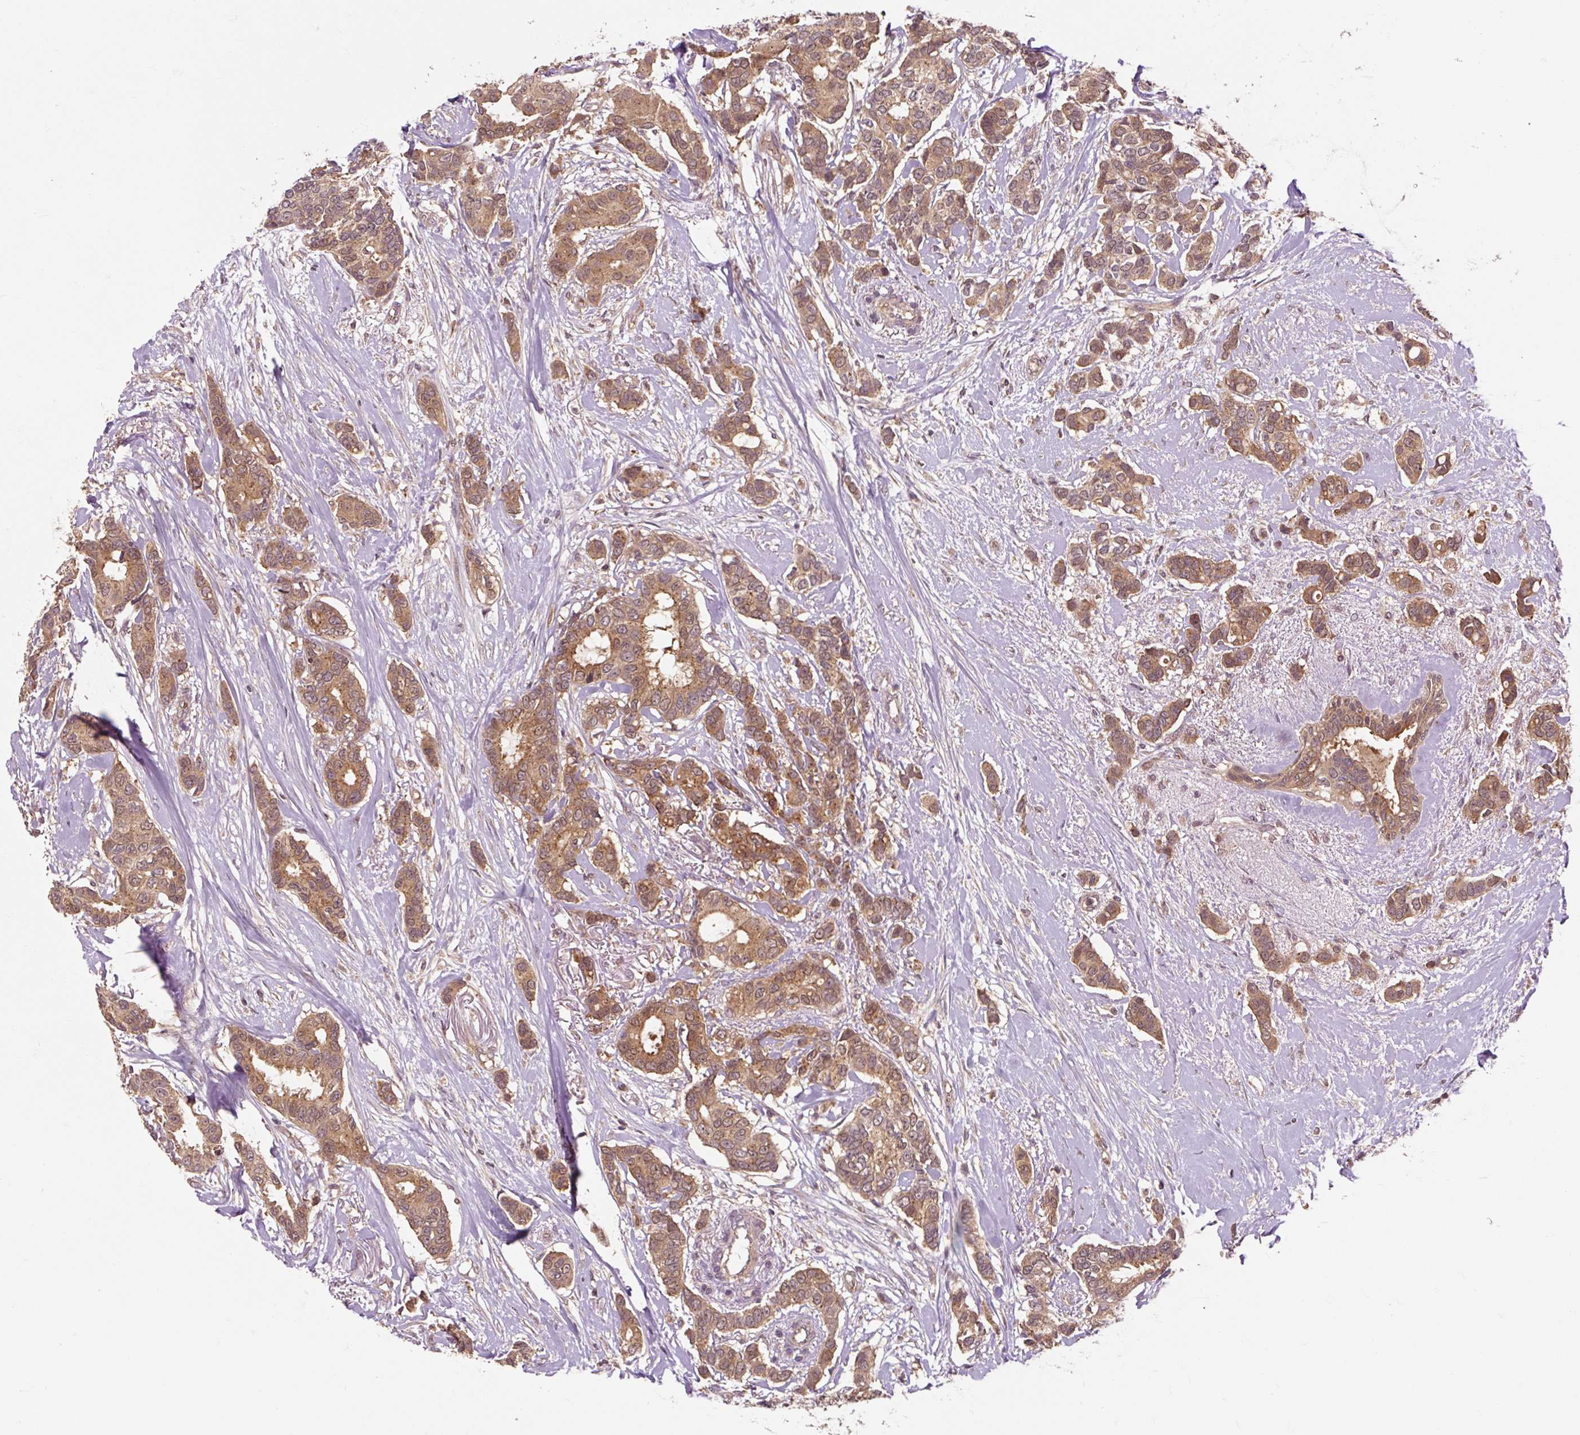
{"staining": {"intensity": "moderate", "quantity": ">75%", "location": "cytoplasmic/membranous"}, "tissue": "breast cancer", "cell_type": "Tumor cells", "image_type": "cancer", "snomed": [{"axis": "morphology", "description": "Duct carcinoma"}, {"axis": "topography", "description": "Breast"}], "caption": "Infiltrating ductal carcinoma (breast) stained for a protein reveals moderate cytoplasmic/membranous positivity in tumor cells. The staining was performed using DAB to visualize the protein expression in brown, while the nuclei were stained in blue with hematoxylin (Magnification: 20x).", "gene": "MMS19", "patient": {"sex": "female", "age": 73}}